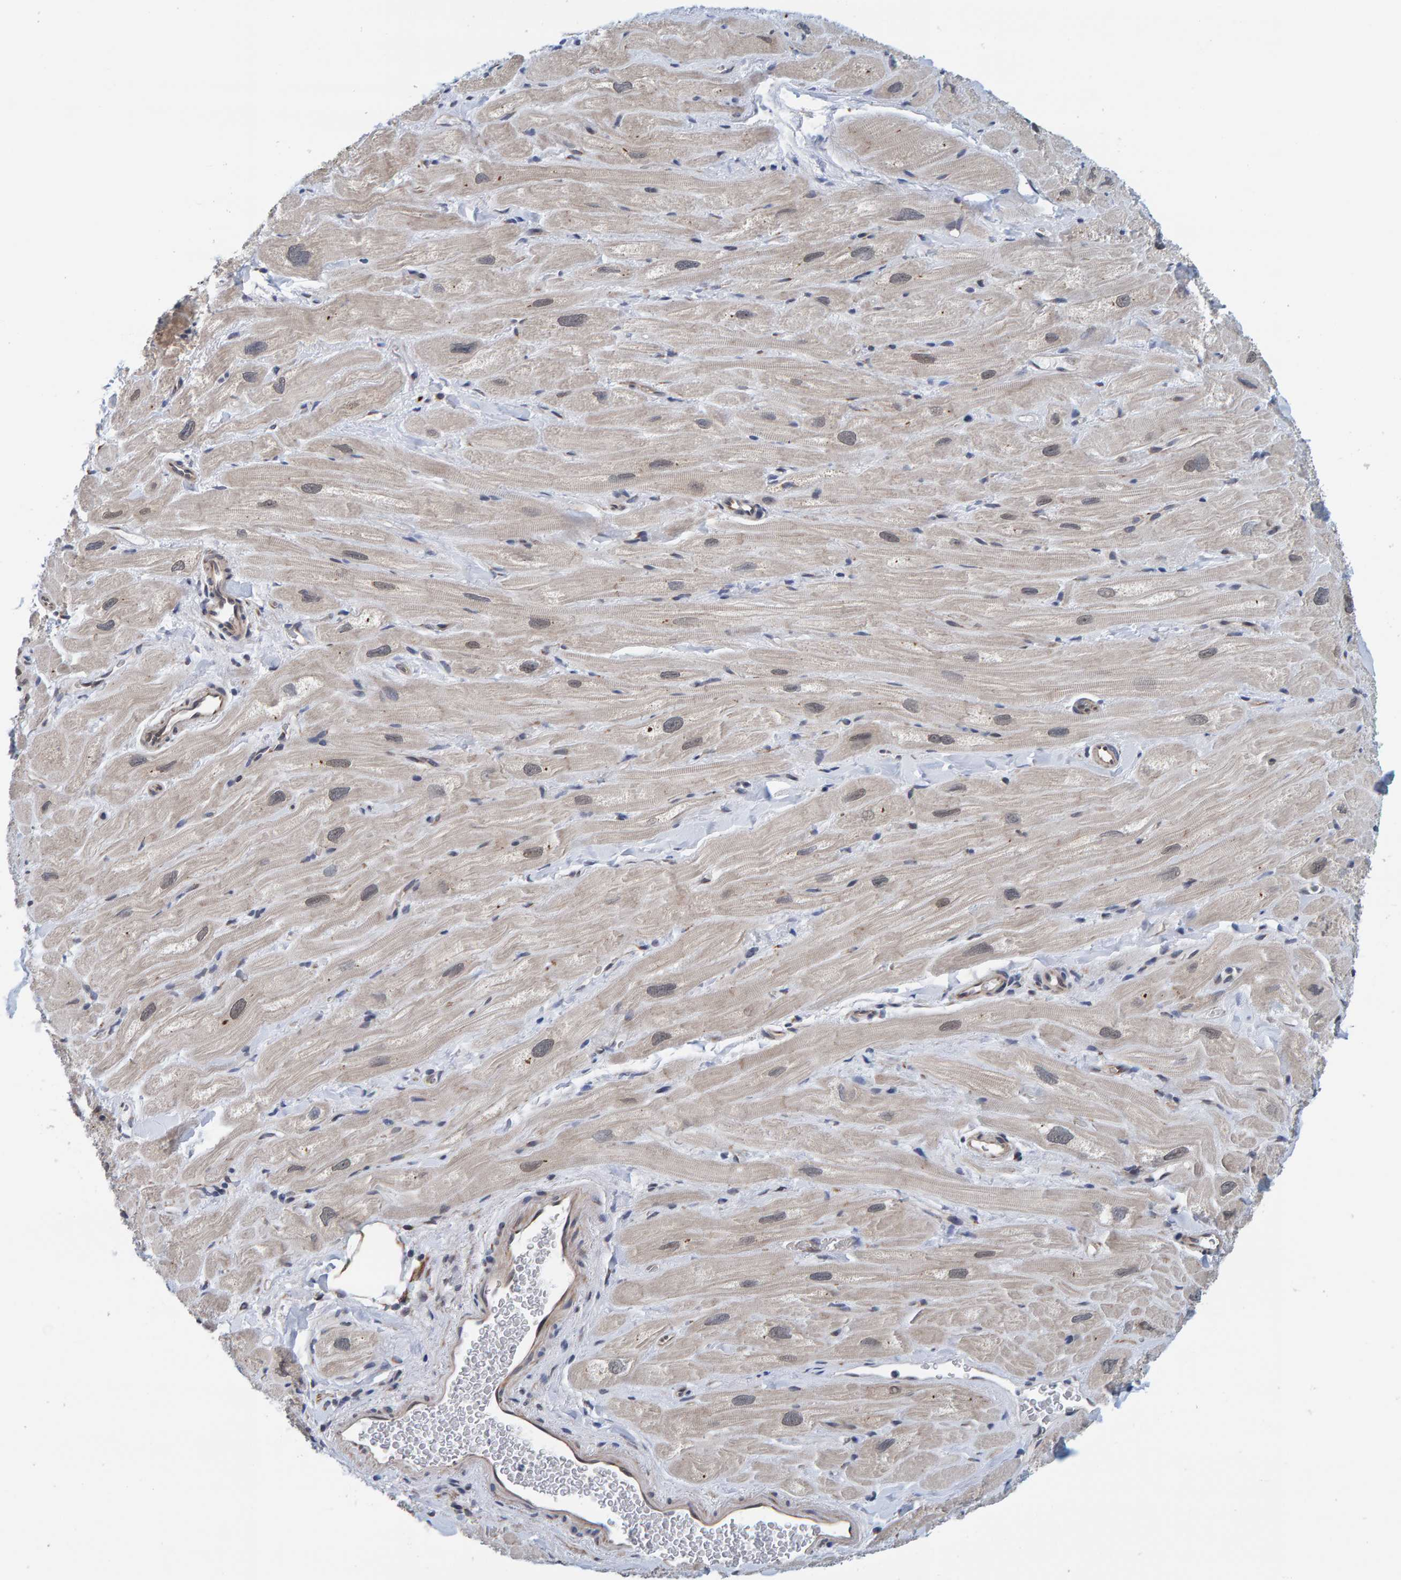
{"staining": {"intensity": "weak", "quantity": "<25%", "location": "cytoplasmic/membranous"}, "tissue": "heart muscle", "cell_type": "Cardiomyocytes", "image_type": "normal", "snomed": [{"axis": "morphology", "description": "Normal tissue, NOS"}, {"axis": "topography", "description": "Heart"}], "caption": "This is a image of immunohistochemistry (IHC) staining of normal heart muscle, which shows no staining in cardiomyocytes.", "gene": "SCRN2", "patient": {"sex": "male", "age": 49}}